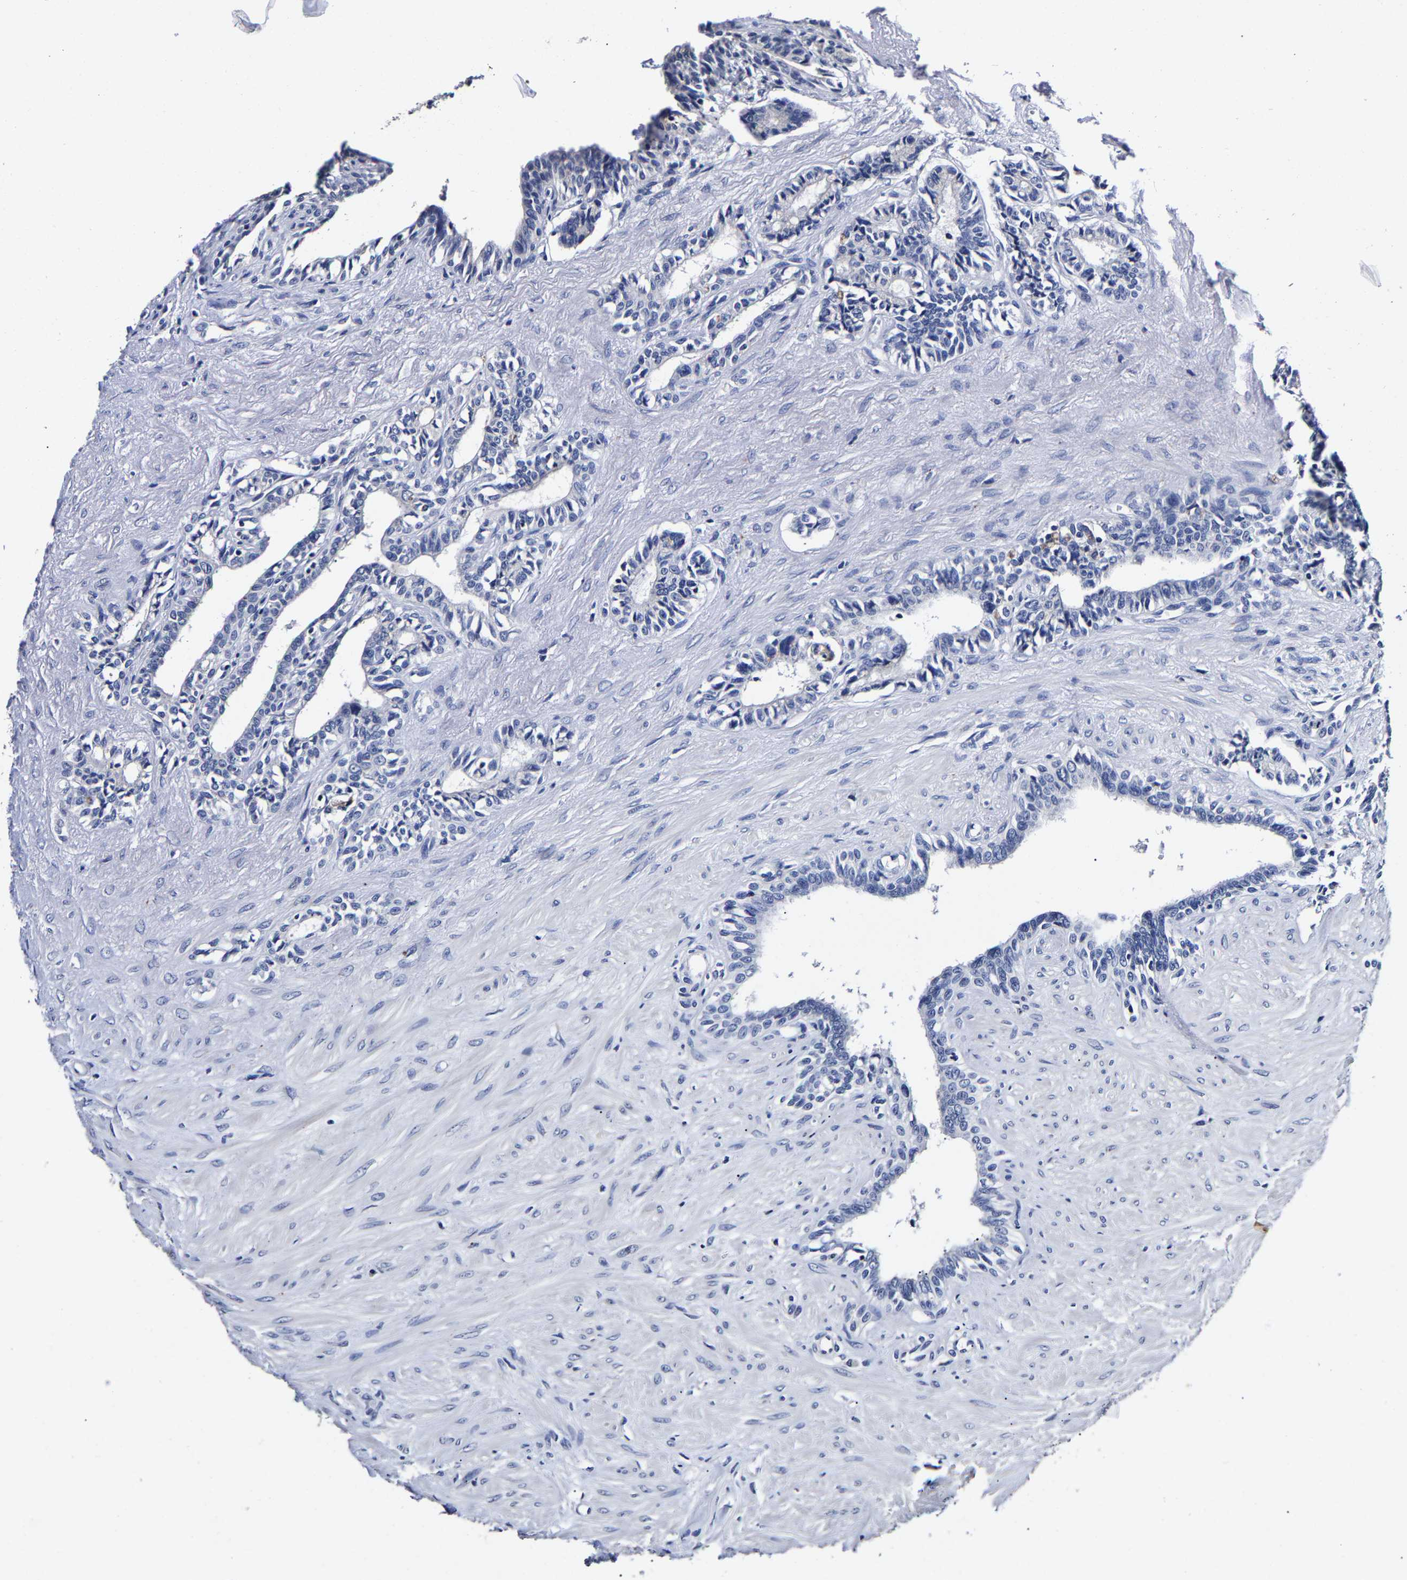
{"staining": {"intensity": "negative", "quantity": "none", "location": "none"}, "tissue": "seminal vesicle", "cell_type": "Glandular cells", "image_type": "normal", "snomed": [{"axis": "morphology", "description": "Normal tissue, NOS"}, {"axis": "morphology", "description": "Adenocarcinoma, High grade"}, {"axis": "topography", "description": "Prostate"}, {"axis": "topography", "description": "Seminal veicle"}], "caption": "An image of seminal vesicle stained for a protein shows no brown staining in glandular cells. The staining is performed using DAB brown chromogen with nuclei counter-stained in using hematoxylin.", "gene": "AKAP4", "patient": {"sex": "male", "age": 55}}